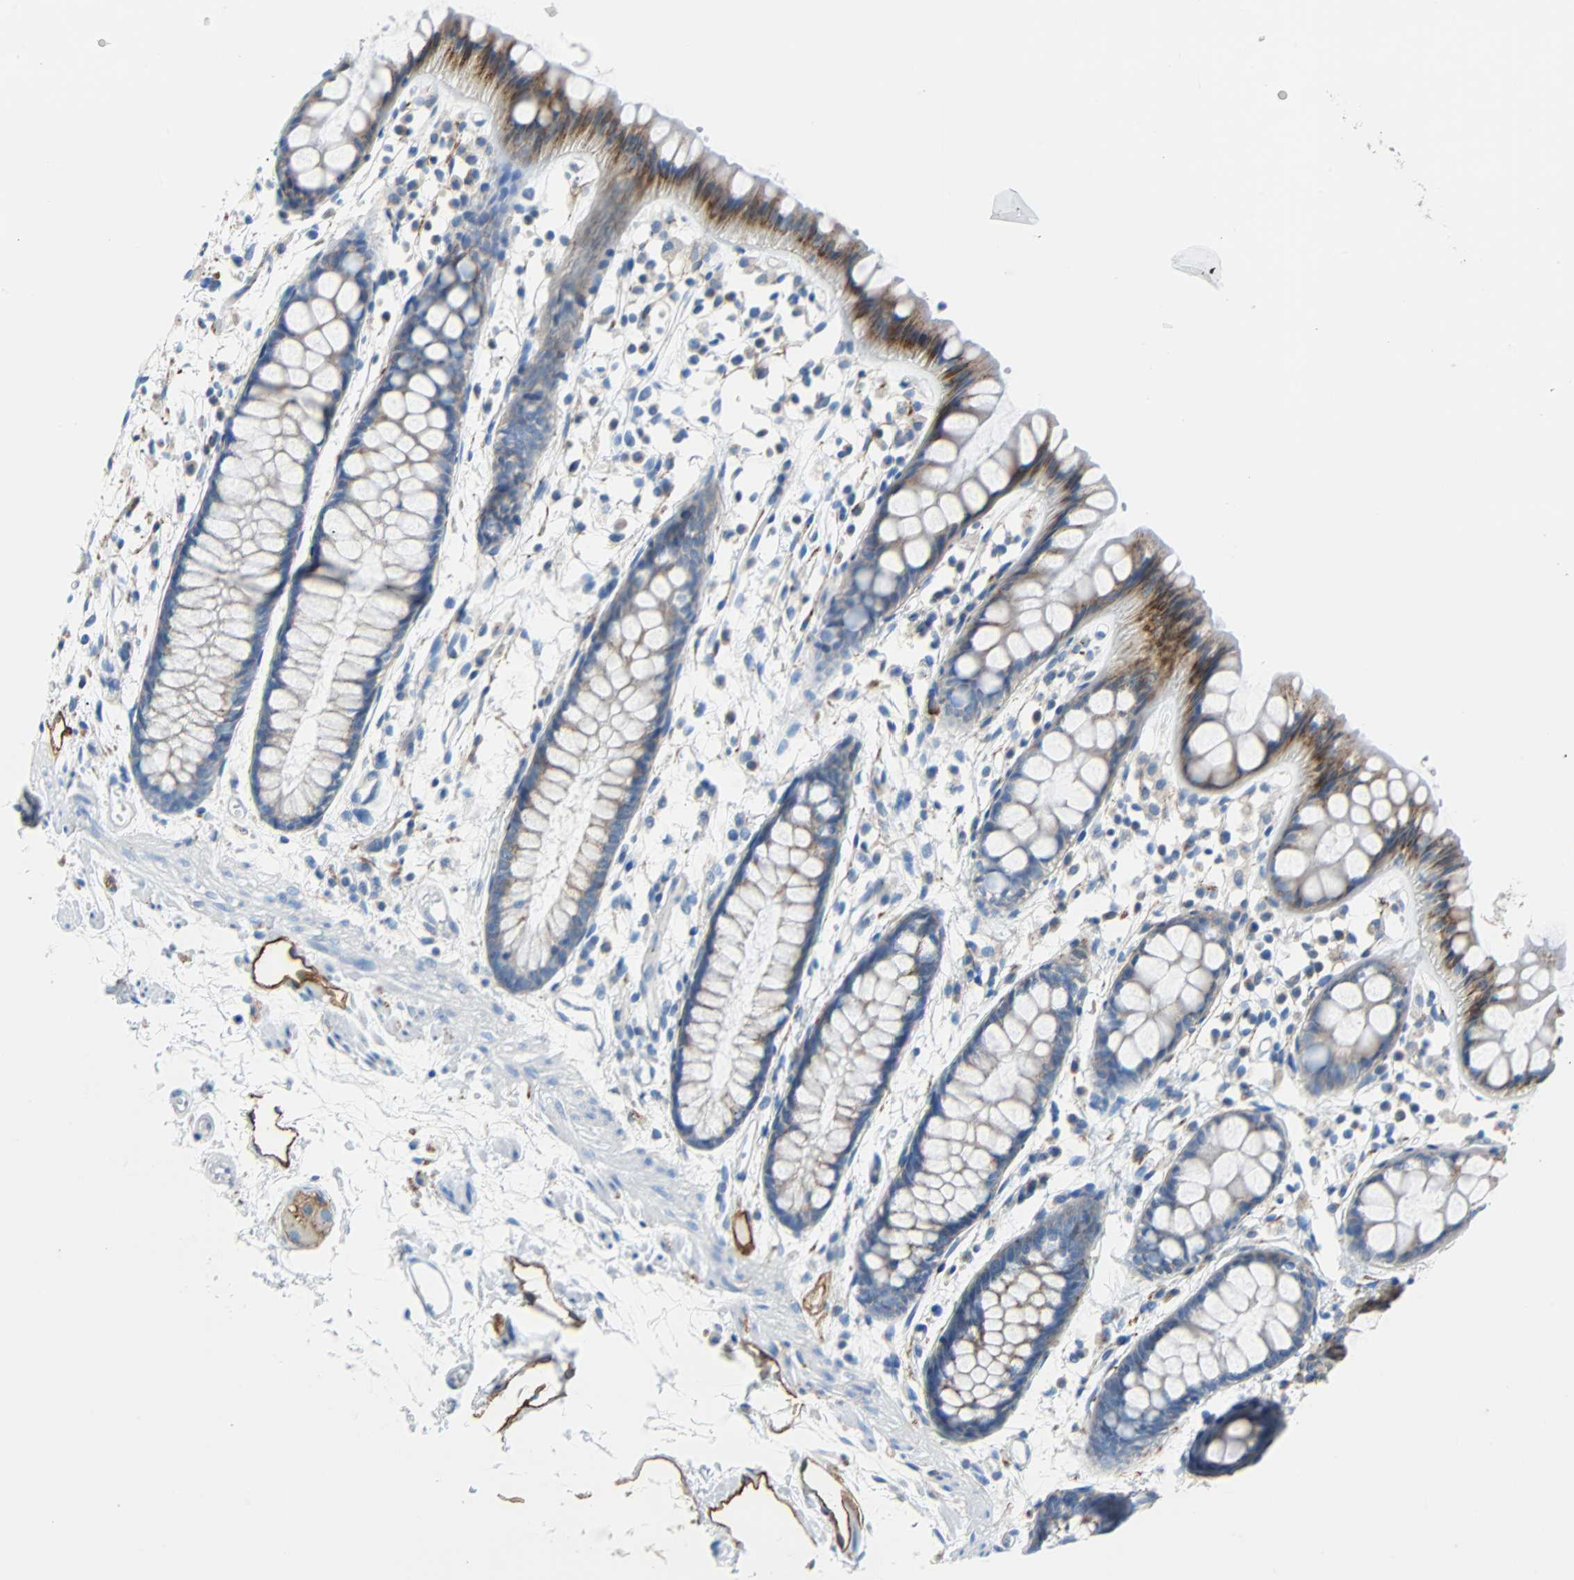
{"staining": {"intensity": "strong", "quantity": "25%-75%", "location": "cytoplasmic/membranous"}, "tissue": "rectum", "cell_type": "Glandular cells", "image_type": "normal", "snomed": [{"axis": "morphology", "description": "Normal tissue, NOS"}, {"axis": "topography", "description": "Rectum"}], "caption": "Rectum stained for a protein (brown) reveals strong cytoplasmic/membranous positive staining in approximately 25%-75% of glandular cells.", "gene": "PDPN", "patient": {"sex": "female", "age": 66}}